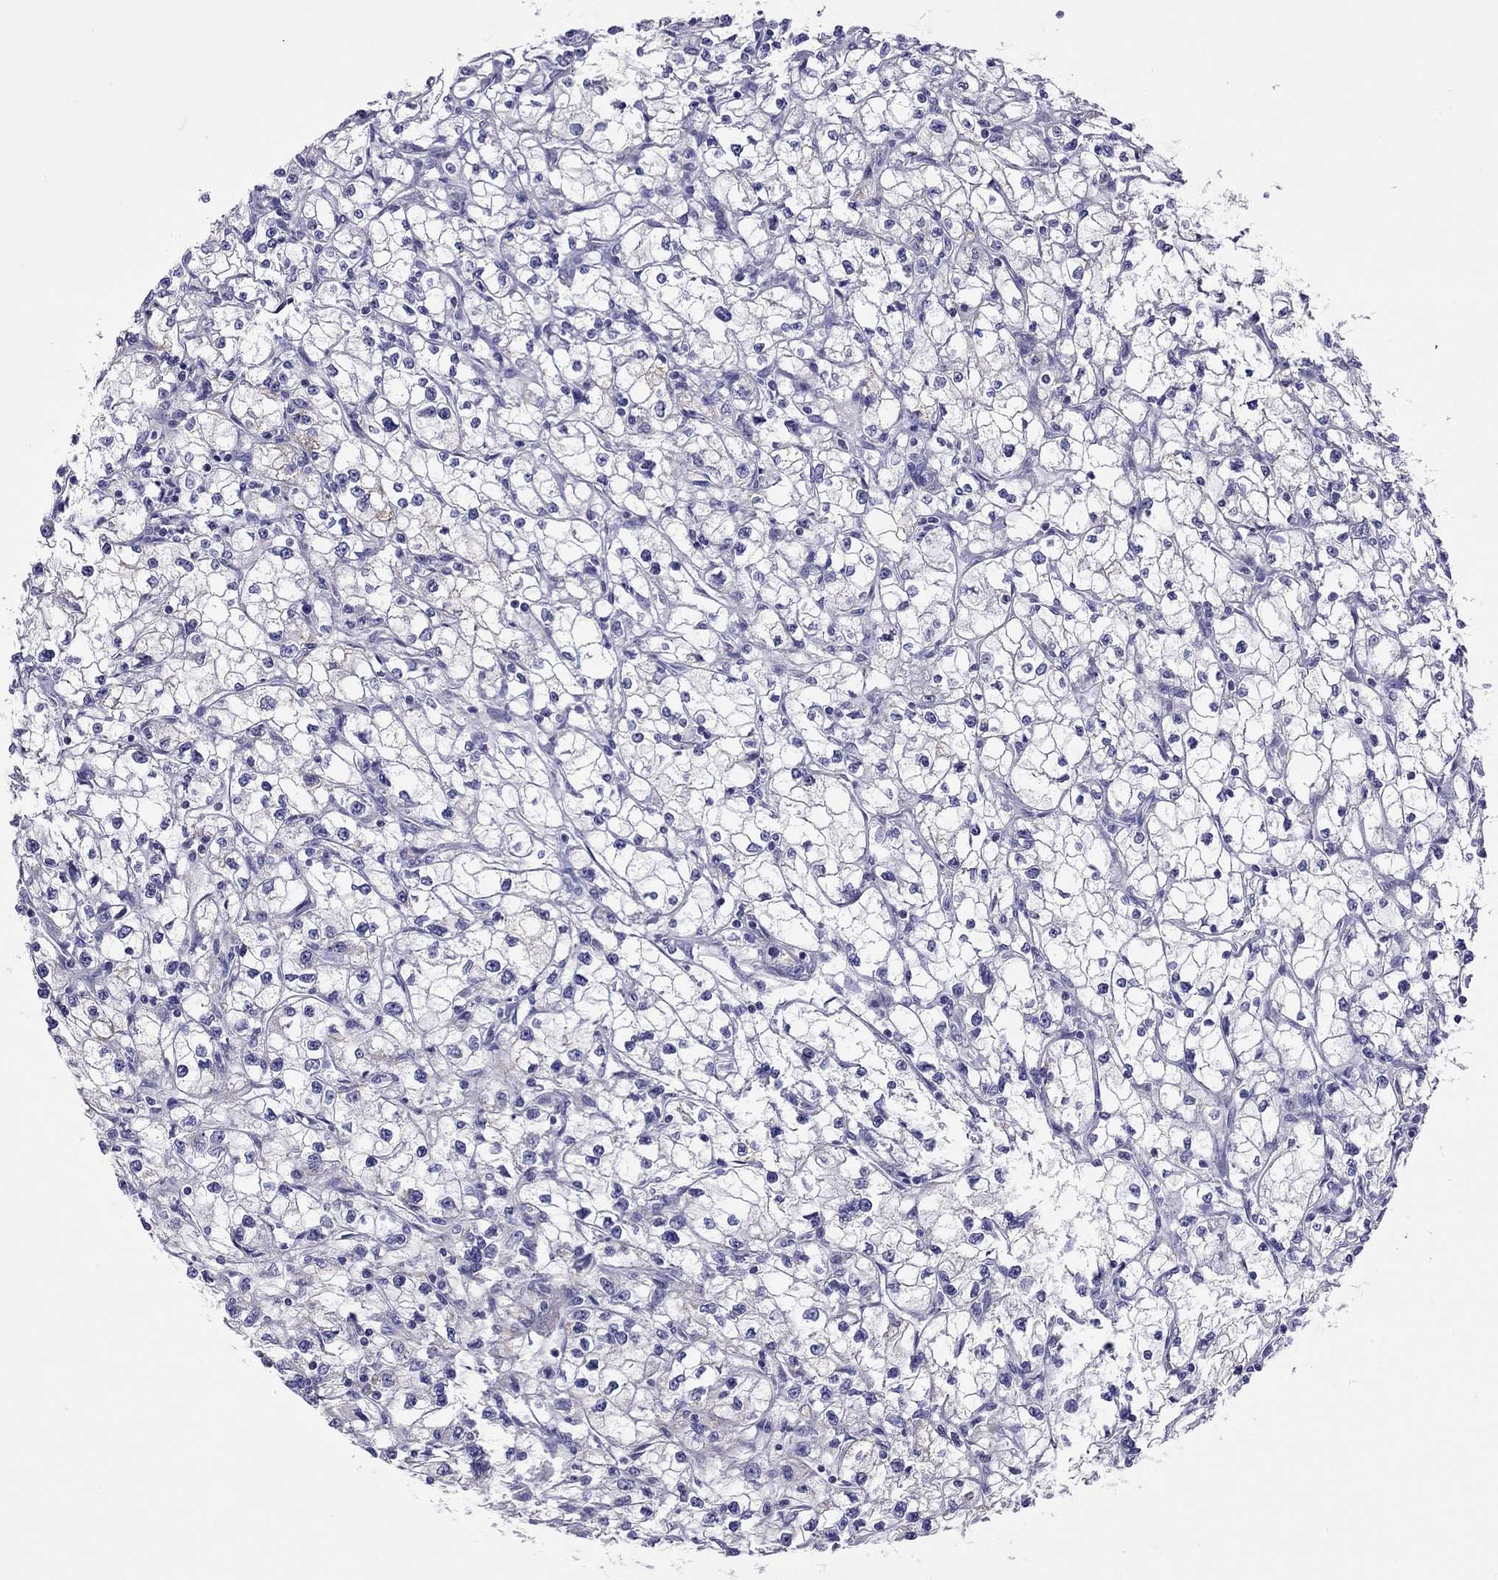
{"staining": {"intensity": "negative", "quantity": "none", "location": "none"}, "tissue": "renal cancer", "cell_type": "Tumor cells", "image_type": "cancer", "snomed": [{"axis": "morphology", "description": "Adenocarcinoma, NOS"}, {"axis": "topography", "description": "Kidney"}], "caption": "The image demonstrates no significant staining in tumor cells of renal cancer (adenocarcinoma). (DAB immunohistochemistry (IHC), high magnification).", "gene": "COL9A1", "patient": {"sex": "male", "age": 67}}